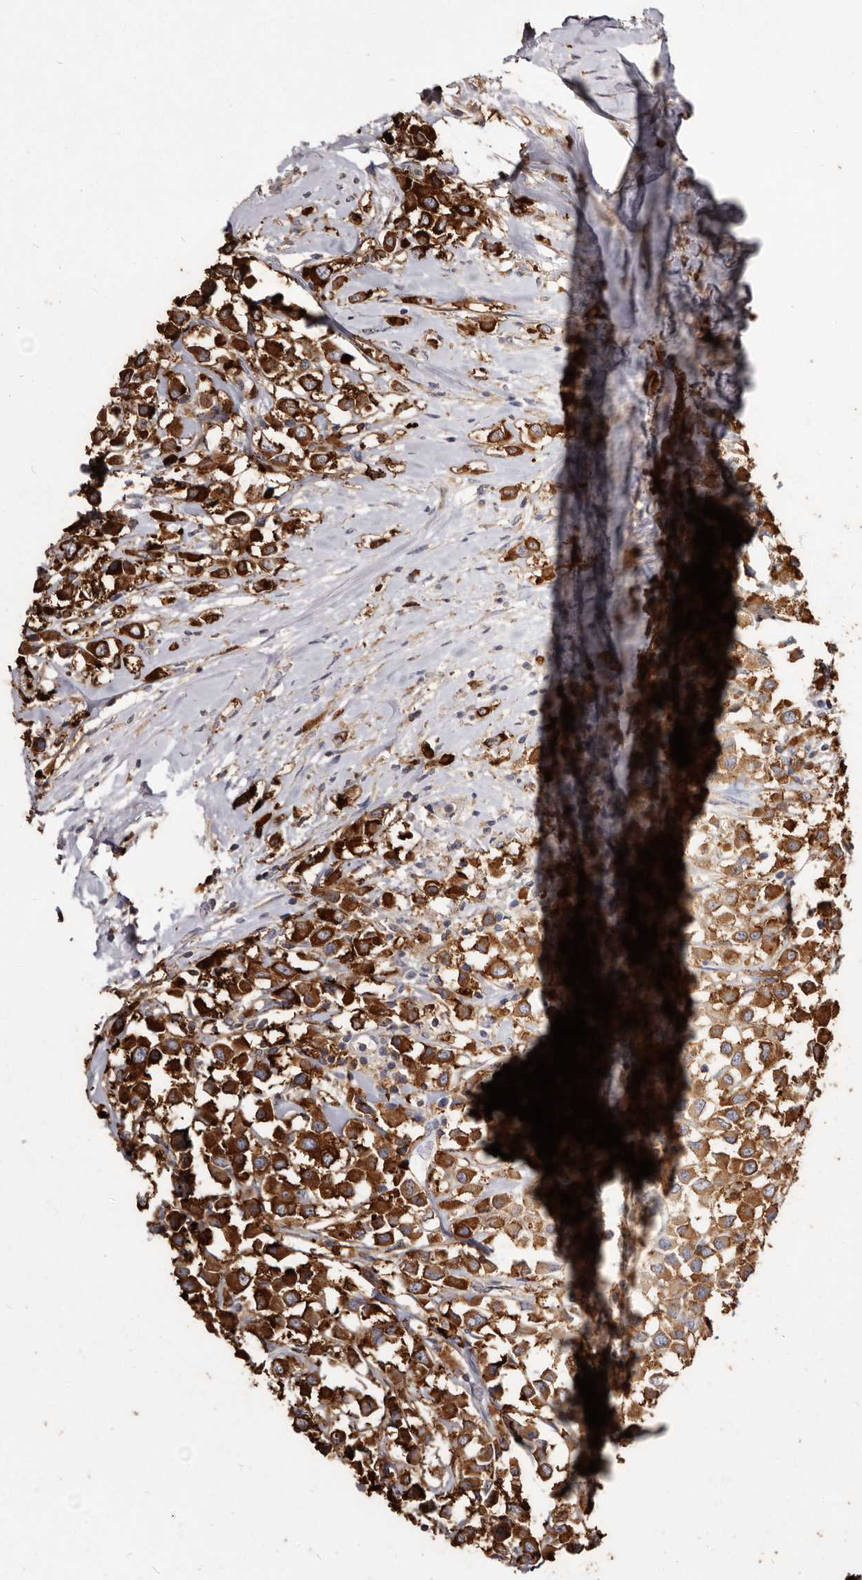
{"staining": {"intensity": "strong", "quantity": ">75%", "location": "cytoplasmic/membranous"}, "tissue": "breast cancer", "cell_type": "Tumor cells", "image_type": "cancer", "snomed": [{"axis": "morphology", "description": "Duct carcinoma"}, {"axis": "topography", "description": "Breast"}], "caption": "A high amount of strong cytoplasmic/membranous expression is identified in about >75% of tumor cells in breast intraductal carcinoma tissue.", "gene": "TPD52", "patient": {"sex": "female", "age": 61}}